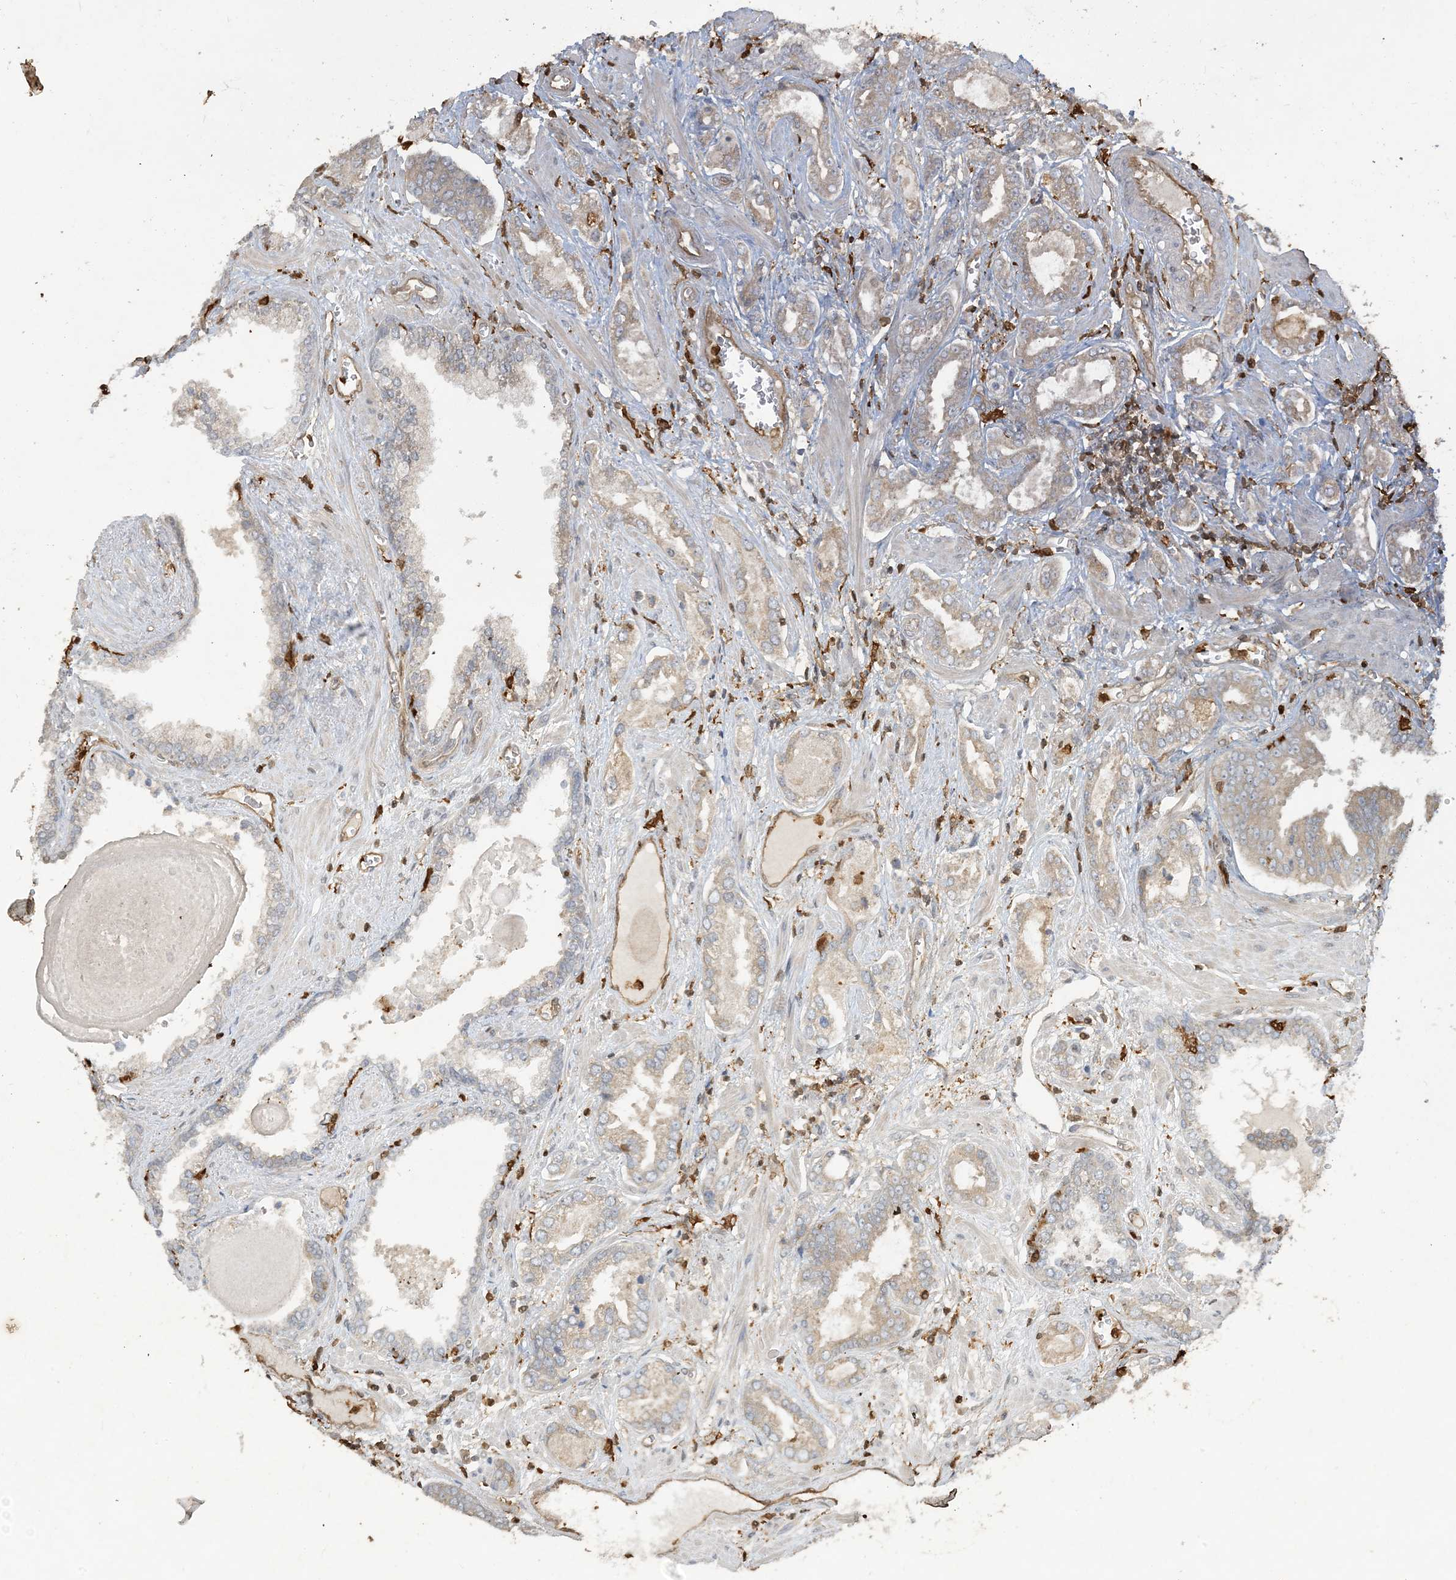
{"staining": {"intensity": "weak", "quantity": "<25%", "location": "cytoplasmic/membranous"}, "tissue": "prostate cancer", "cell_type": "Tumor cells", "image_type": "cancer", "snomed": [{"axis": "morphology", "description": "Adenocarcinoma, High grade"}, {"axis": "topography", "description": "Prostate and seminal vesicle, NOS"}], "caption": "DAB (3,3'-diaminobenzidine) immunohistochemical staining of prostate cancer (high-grade adenocarcinoma) shows no significant expression in tumor cells.", "gene": "TMSB4X", "patient": {"sex": "male", "age": 67}}